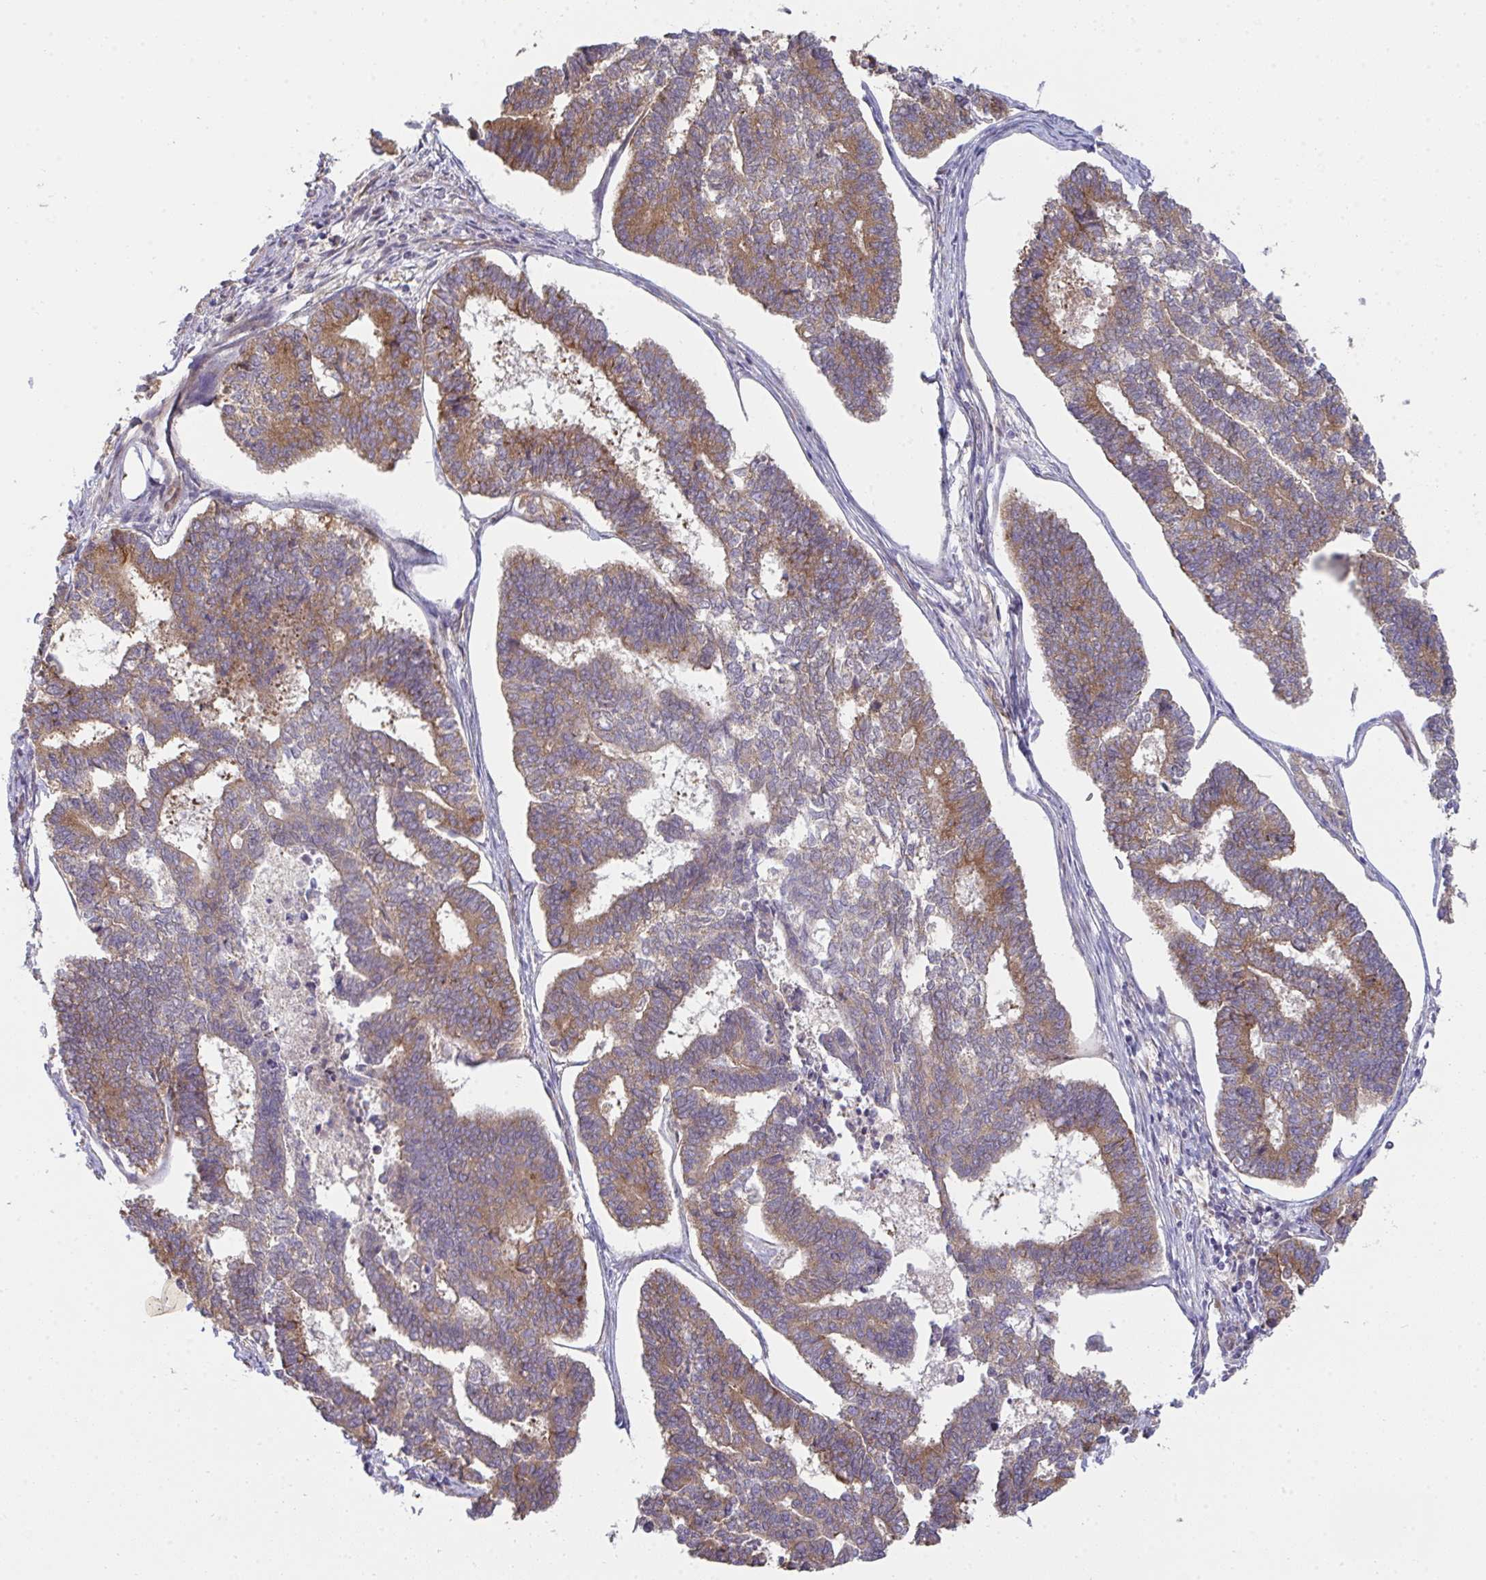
{"staining": {"intensity": "moderate", "quantity": ">75%", "location": "cytoplasmic/membranous"}, "tissue": "endometrial cancer", "cell_type": "Tumor cells", "image_type": "cancer", "snomed": [{"axis": "morphology", "description": "Adenocarcinoma, NOS"}, {"axis": "topography", "description": "Endometrium"}], "caption": "Protein expression analysis of human endometrial cancer reveals moderate cytoplasmic/membranous expression in about >75% of tumor cells.", "gene": "CASP9", "patient": {"sex": "female", "age": 70}}